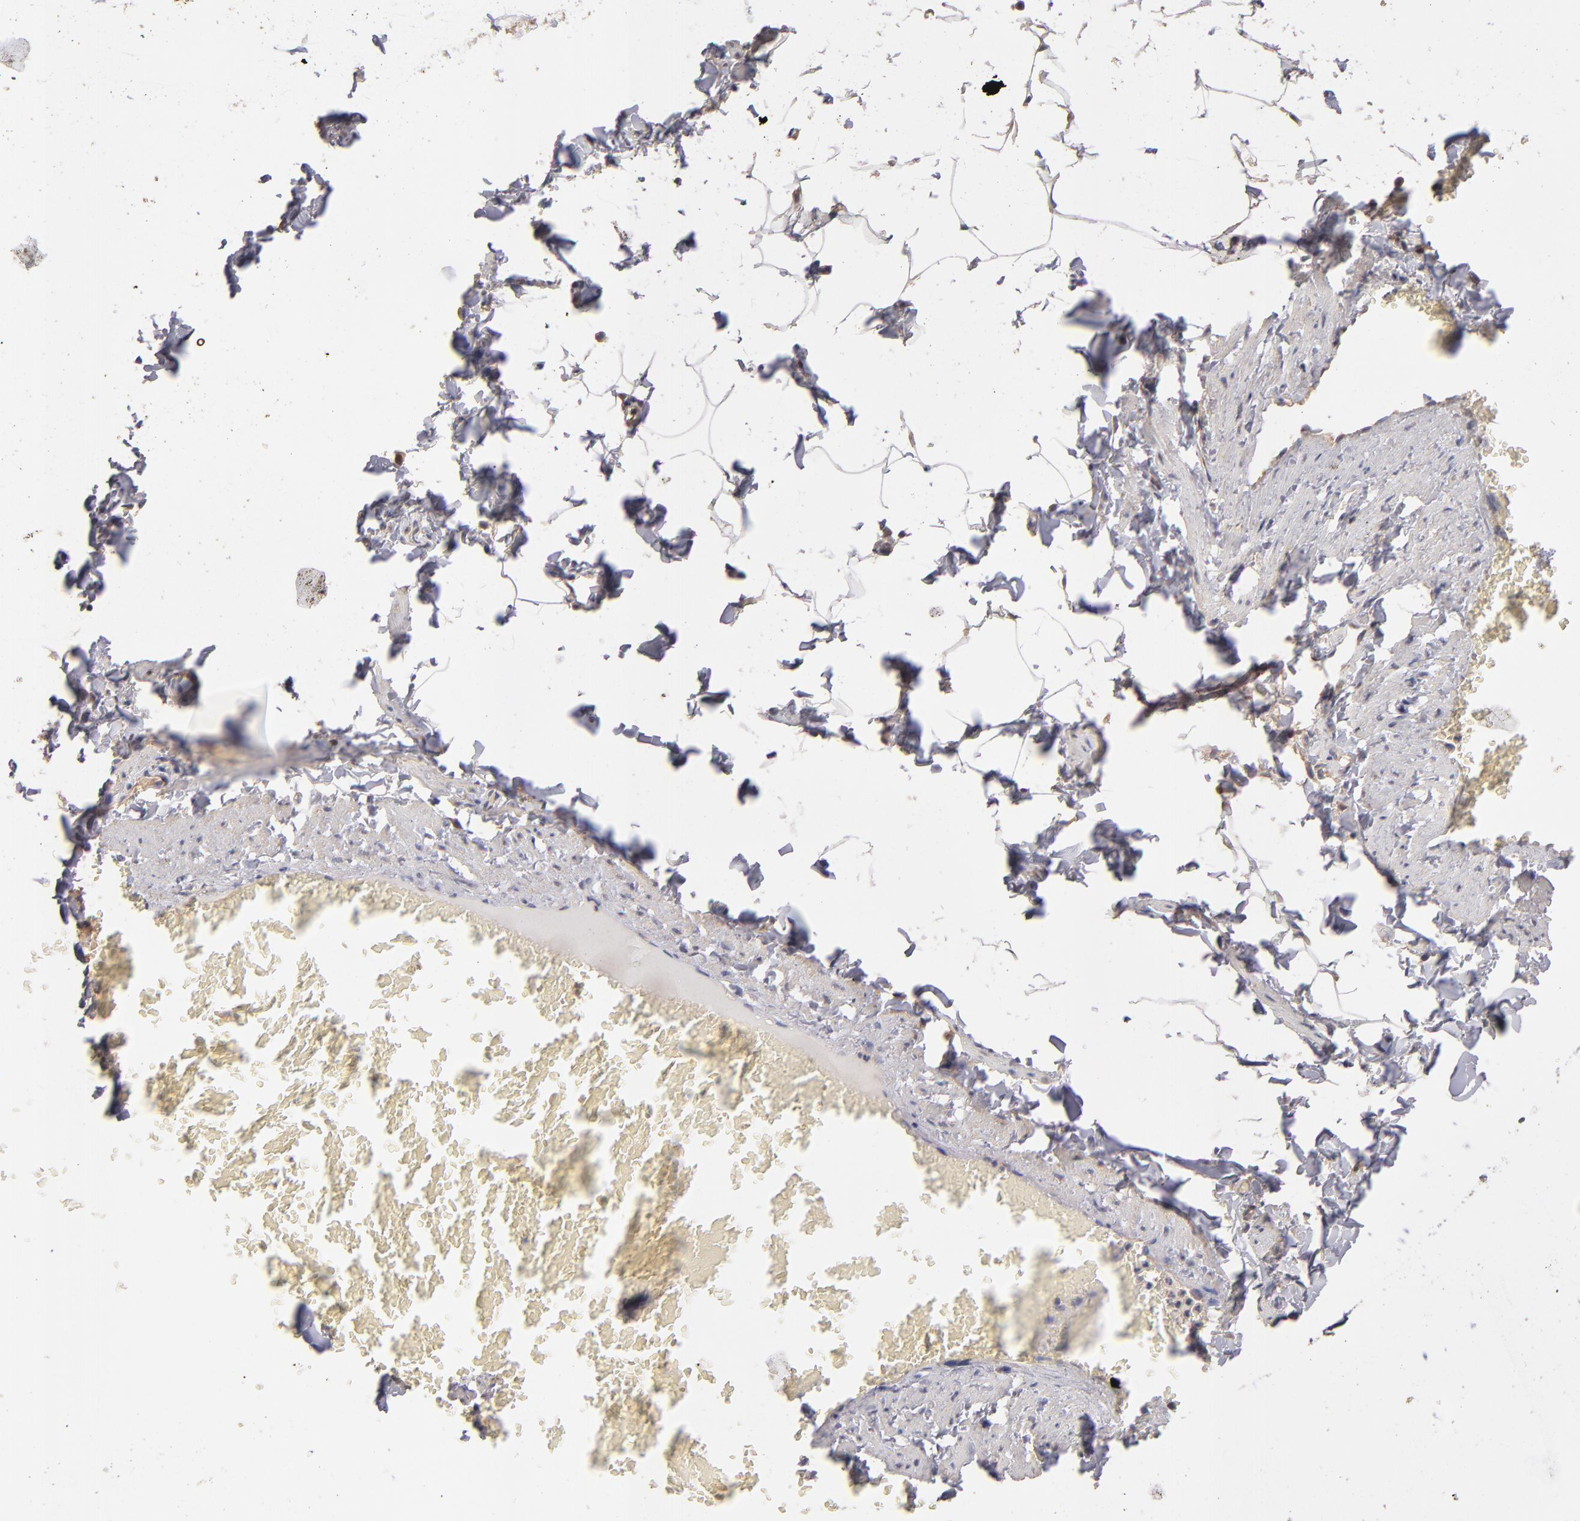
{"staining": {"intensity": "negative", "quantity": "none", "location": "none"}, "tissue": "adipose tissue", "cell_type": "Adipocytes", "image_type": "normal", "snomed": [{"axis": "morphology", "description": "Normal tissue, NOS"}, {"axis": "topography", "description": "Vascular tissue"}], "caption": "Immunohistochemistry of benign human adipose tissue demonstrates no positivity in adipocytes. (DAB (3,3'-diaminobenzidine) immunohistochemistry with hematoxylin counter stain).", "gene": "UPF3B", "patient": {"sex": "male", "age": 41}}